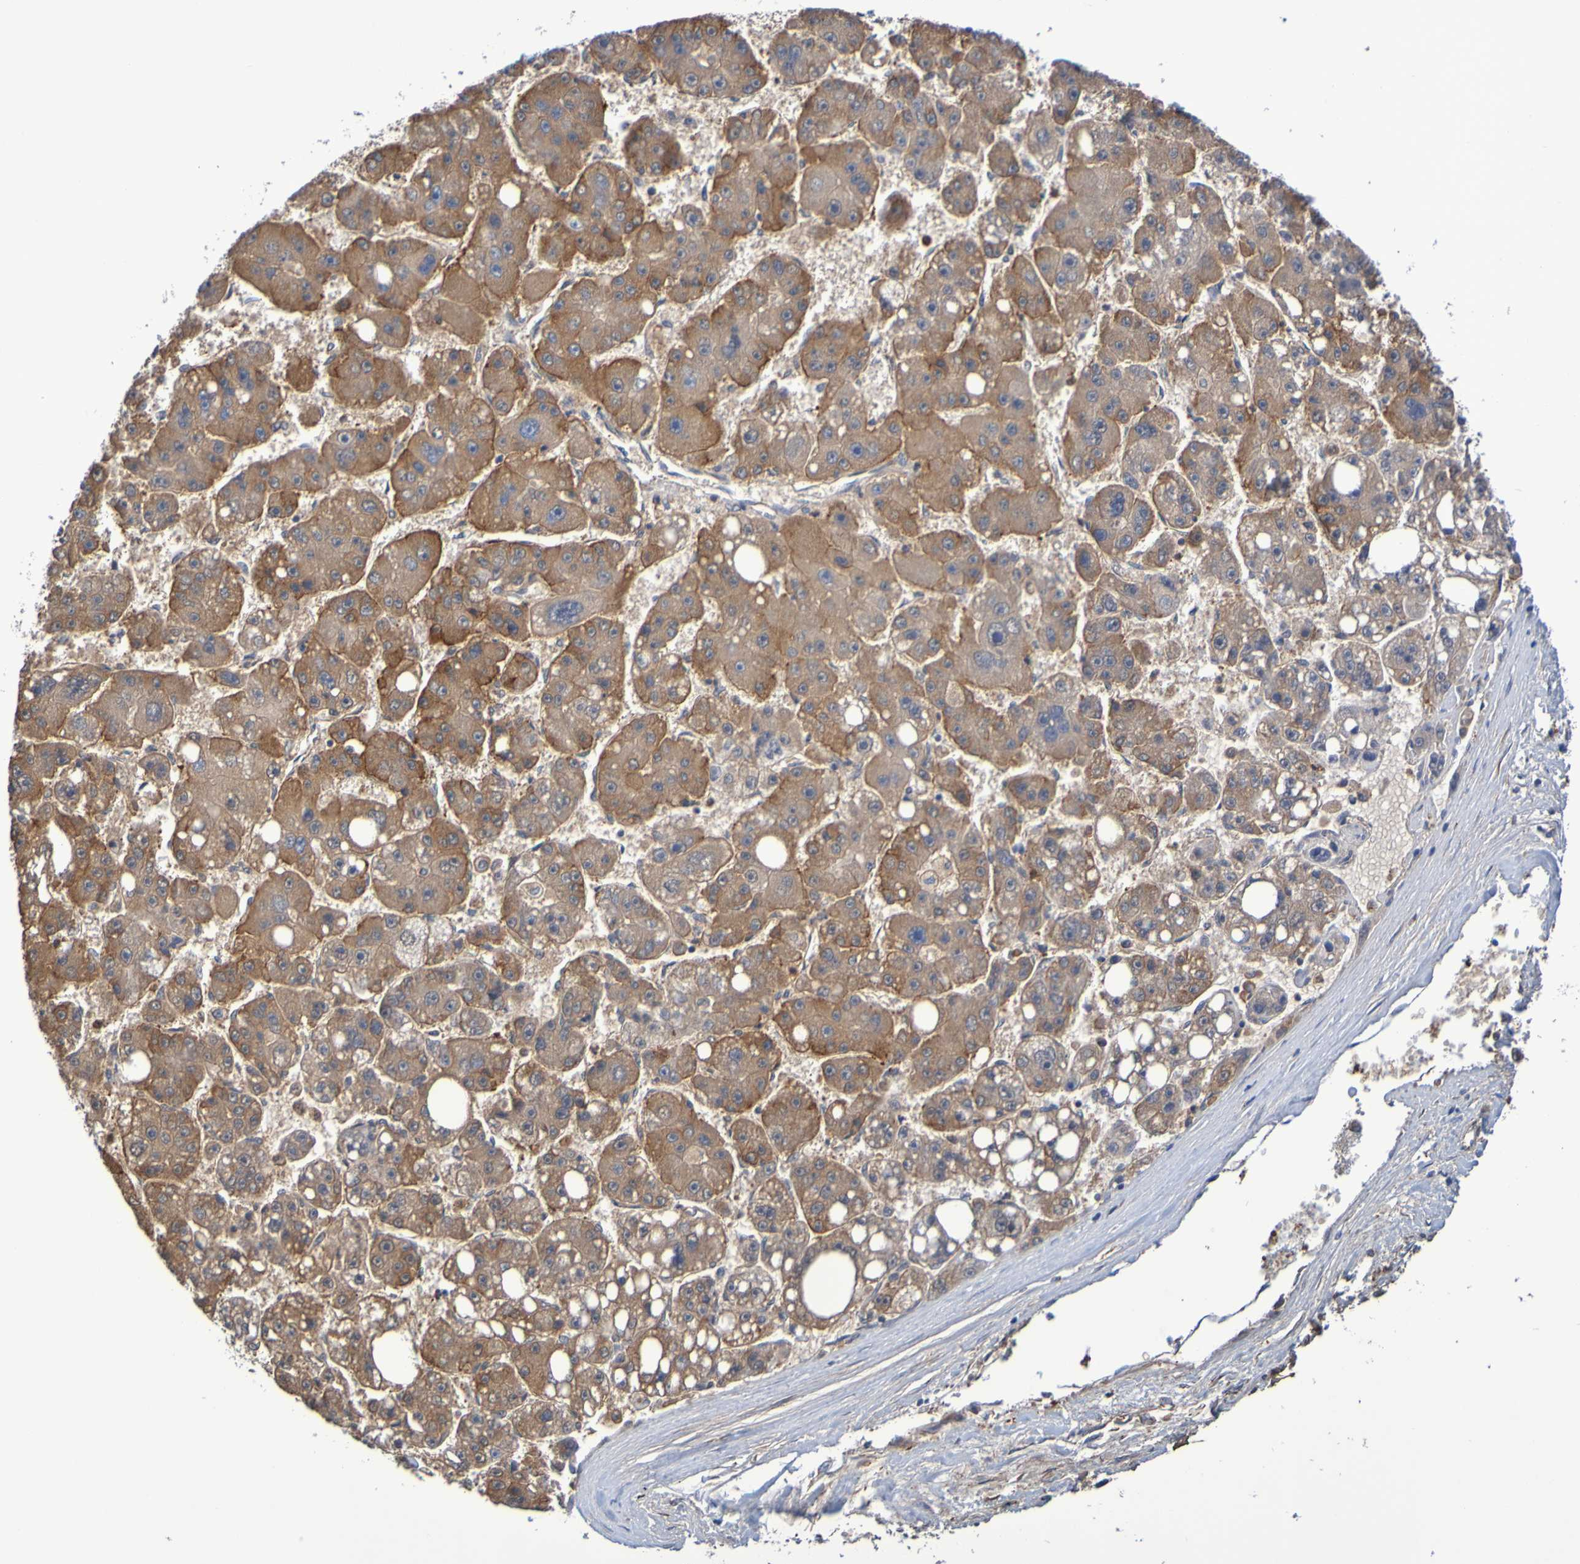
{"staining": {"intensity": "moderate", "quantity": ">75%", "location": "cytoplasmic/membranous"}, "tissue": "liver cancer", "cell_type": "Tumor cells", "image_type": "cancer", "snomed": [{"axis": "morphology", "description": "Carcinoma, Hepatocellular, NOS"}, {"axis": "topography", "description": "Liver"}], "caption": "This micrograph shows liver cancer stained with immunohistochemistry (IHC) to label a protein in brown. The cytoplasmic/membranous of tumor cells show moderate positivity for the protein. Nuclei are counter-stained blue.", "gene": "GAB3", "patient": {"sex": "female", "age": 61}}